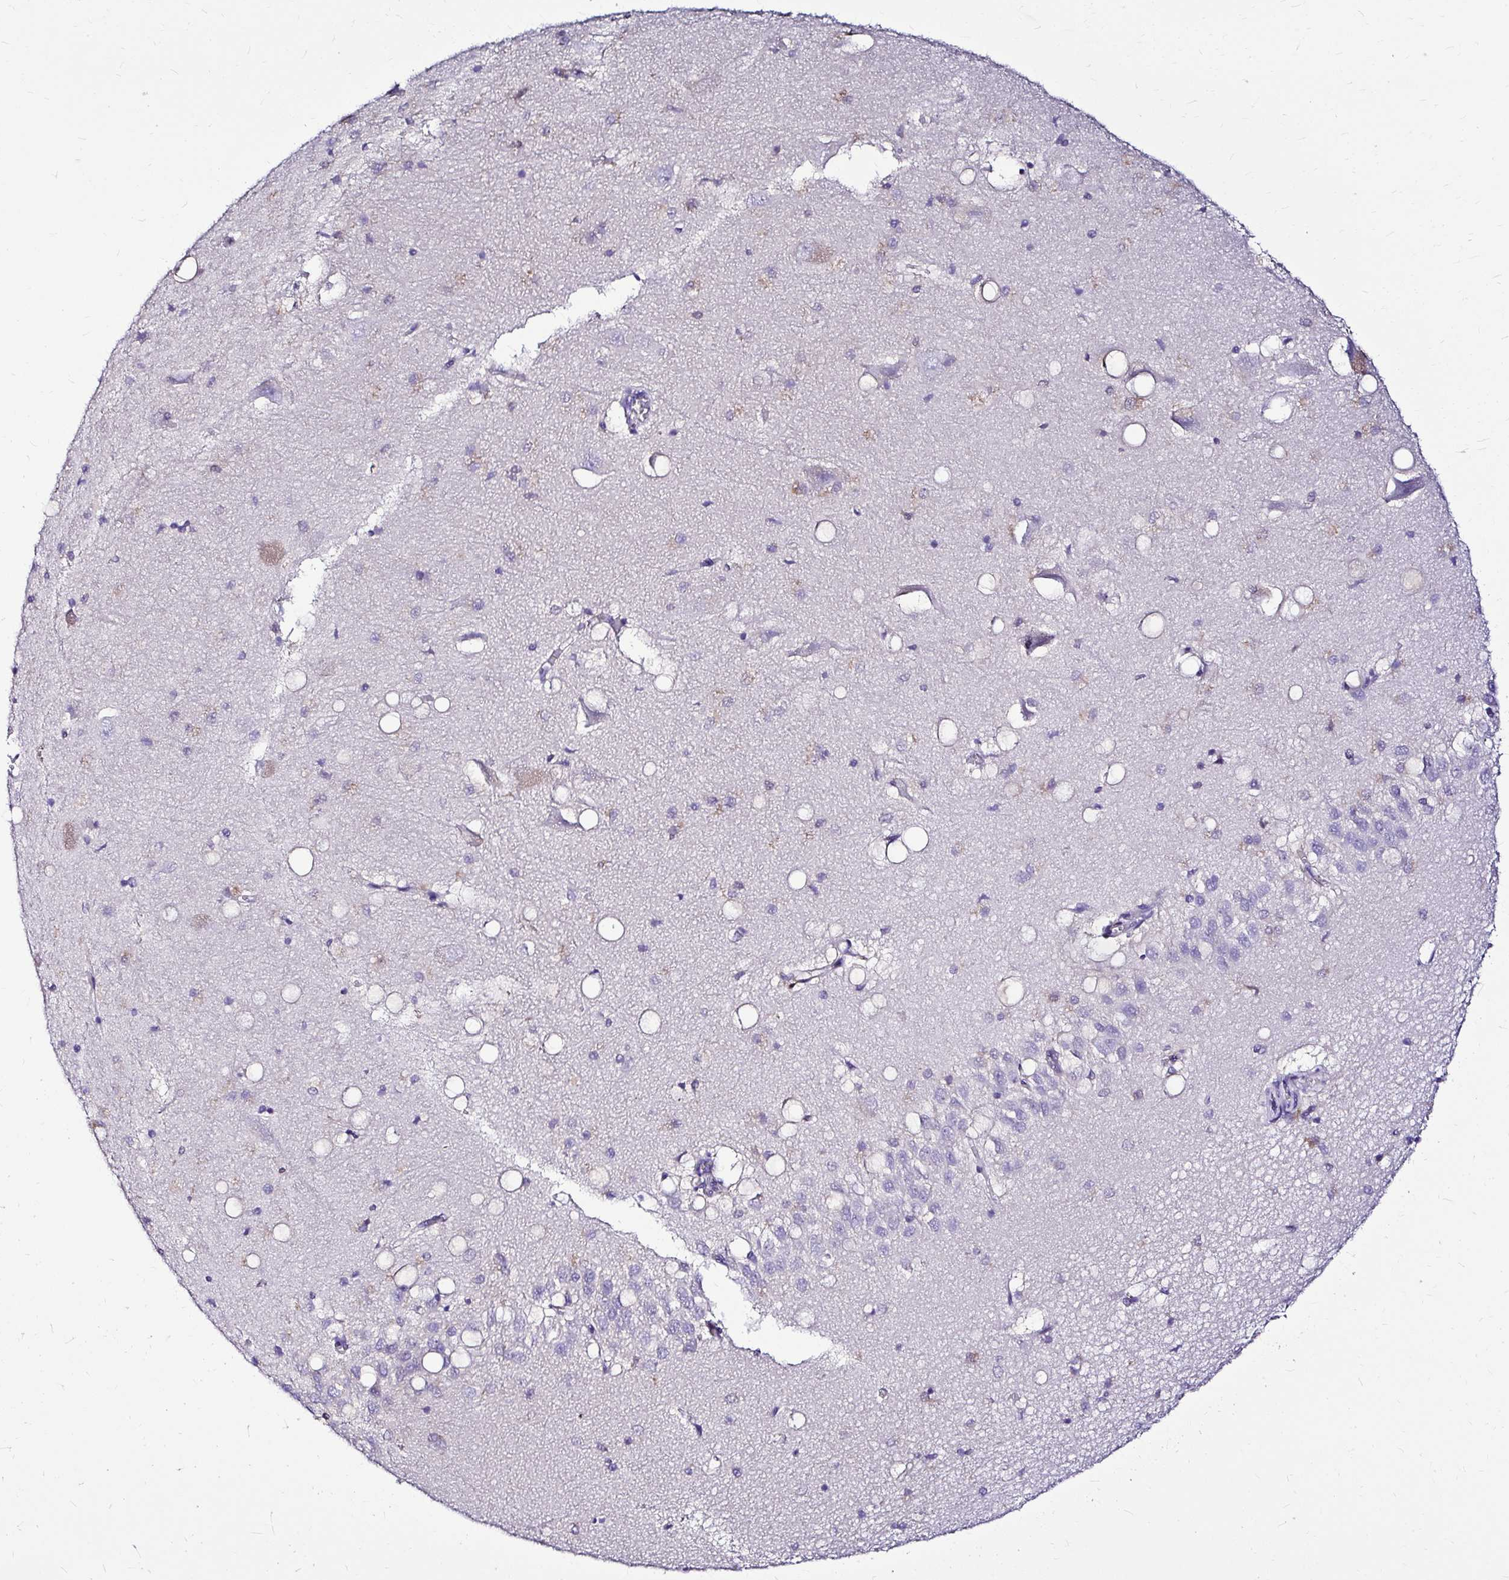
{"staining": {"intensity": "negative", "quantity": "none", "location": "none"}, "tissue": "hippocampus", "cell_type": "Glial cells", "image_type": "normal", "snomed": [{"axis": "morphology", "description": "Normal tissue, NOS"}, {"axis": "topography", "description": "Hippocampus"}], "caption": "Glial cells show no significant staining in unremarkable hippocampus. (Brightfield microscopy of DAB immunohistochemistry (IHC) at high magnification).", "gene": "IDH1", "patient": {"sex": "male", "age": 58}}